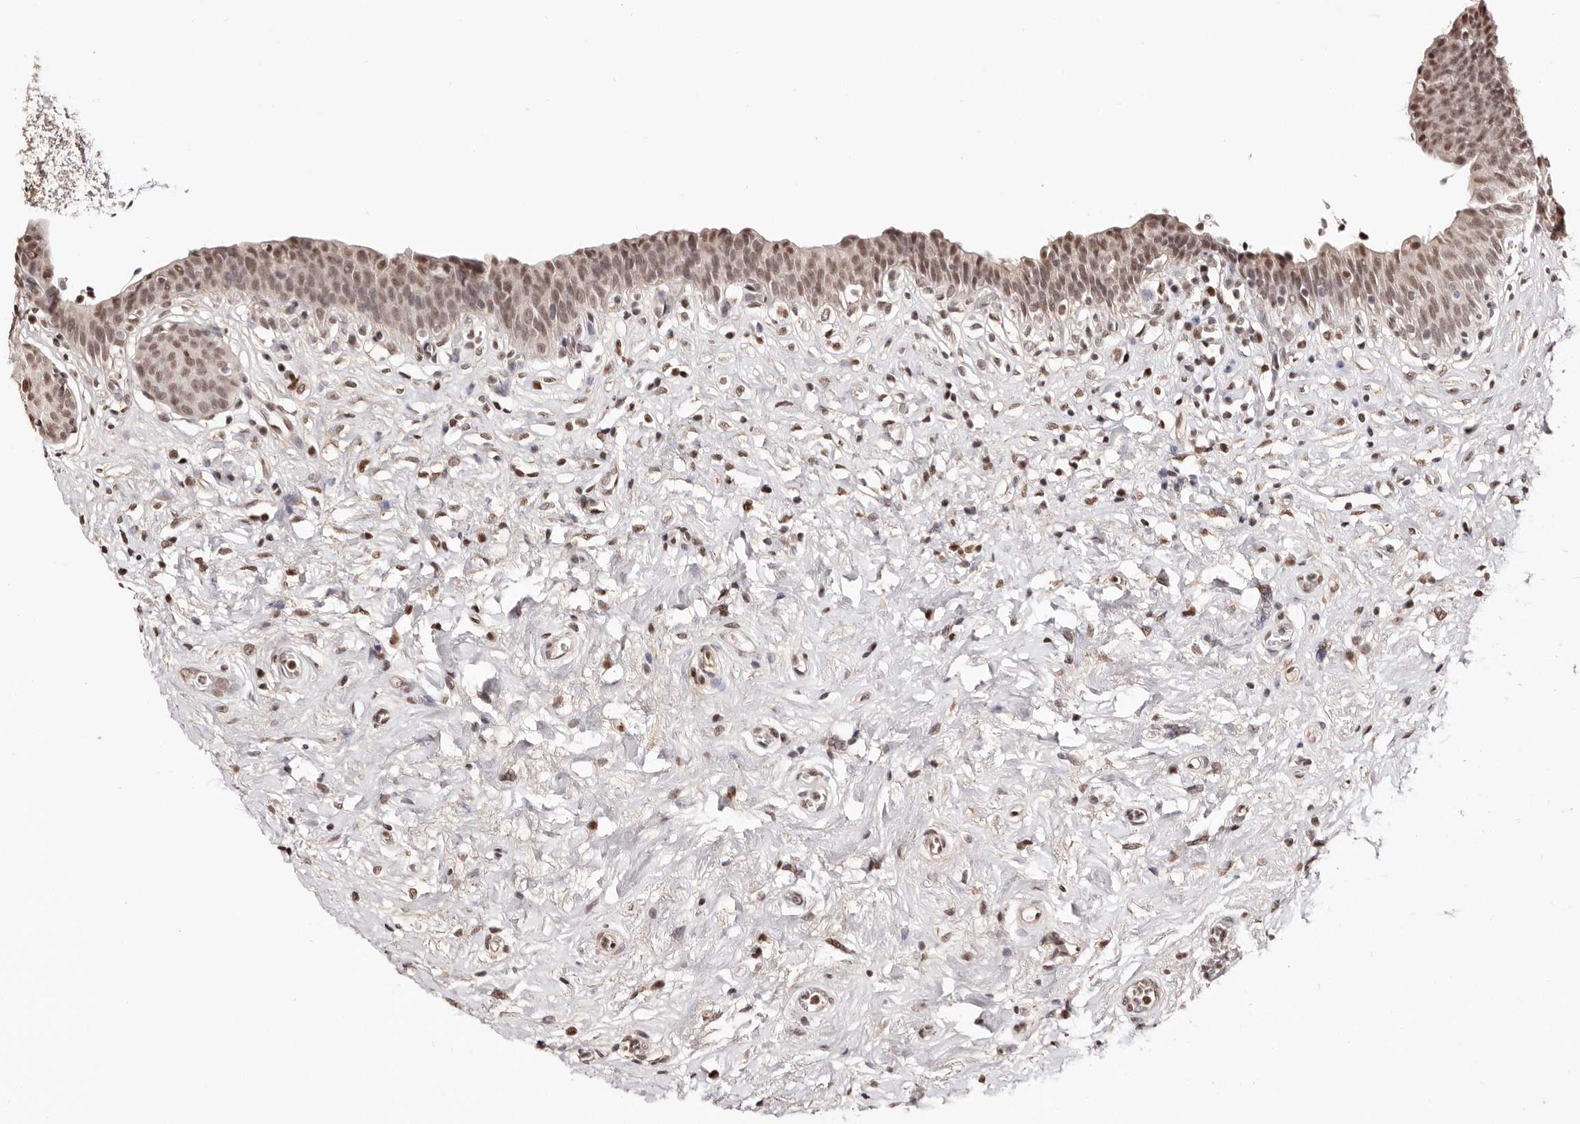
{"staining": {"intensity": "moderate", "quantity": ">75%", "location": "nuclear"}, "tissue": "urinary bladder", "cell_type": "Urothelial cells", "image_type": "normal", "snomed": [{"axis": "morphology", "description": "Normal tissue, NOS"}, {"axis": "topography", "description": "Urinary bladder"}], "caption": "A high-resolution photomicrograph shows immunohistochemistry (IHC) staining of normal urinary bladder, which displays moderate nuclear positivity in about >75% of urothelial cells.", "gene": "BICRAL", "patient": {"sex": "male", "age": 83}}